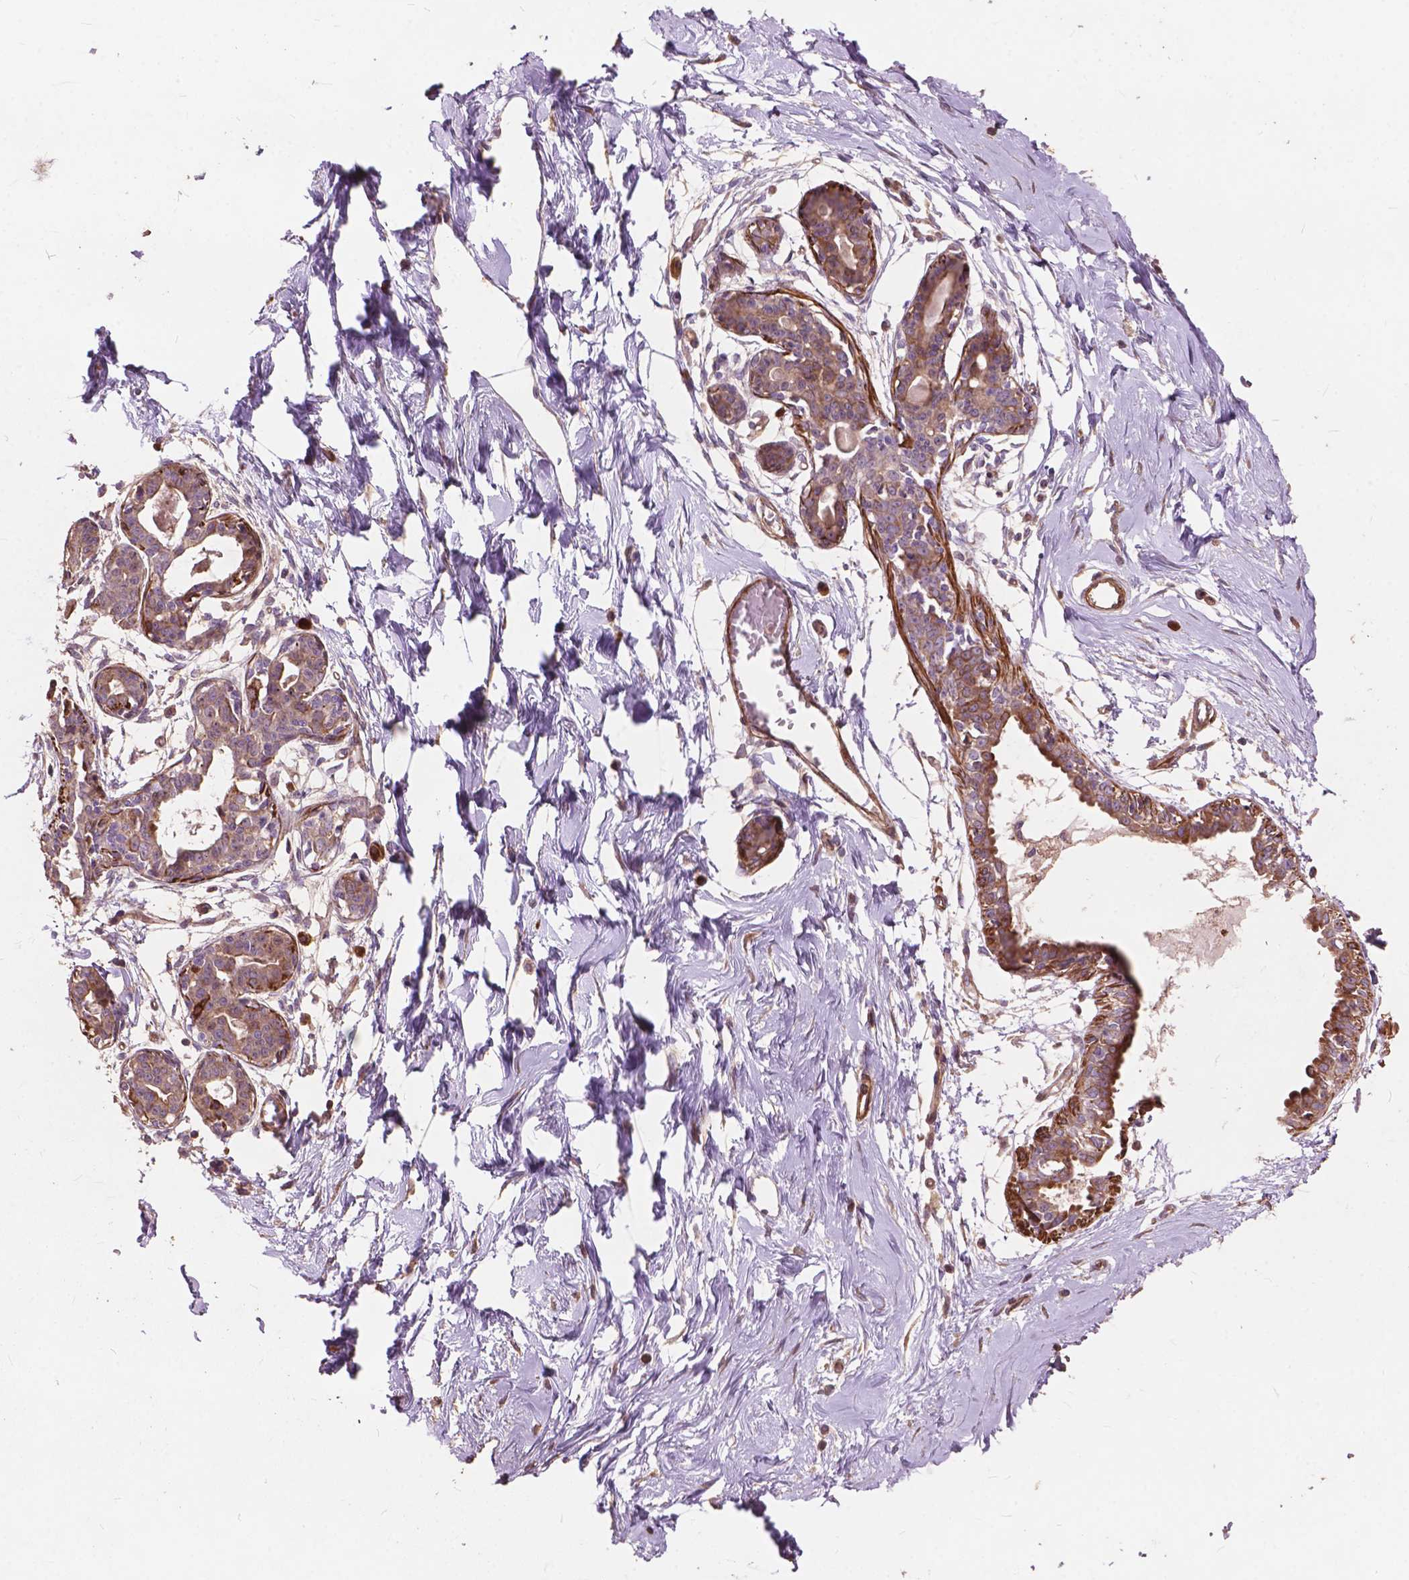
{"staining": {"intensity": "negative", "quantity": "none", "location": "none"}, "tissue": "breast", "cell_type": "Adipocytes", "image_type": "normal", "snomed": [{"axis": "morphology", "description": "Normal tissue, NOS"}, {"axis": "topography", "description": "Breast"}], "caption": "DAB (3,3'-diaminobenzidine) immunohistochemical staining of benign human breast exhibits no significant staining in adipocytes. (DAB (3,3'-diaminobenzidine) IHC visualized using brightfield microscopy, high magnification).", "gene": "FNIP1", "patient": {"sex": "female", "age": 45}}